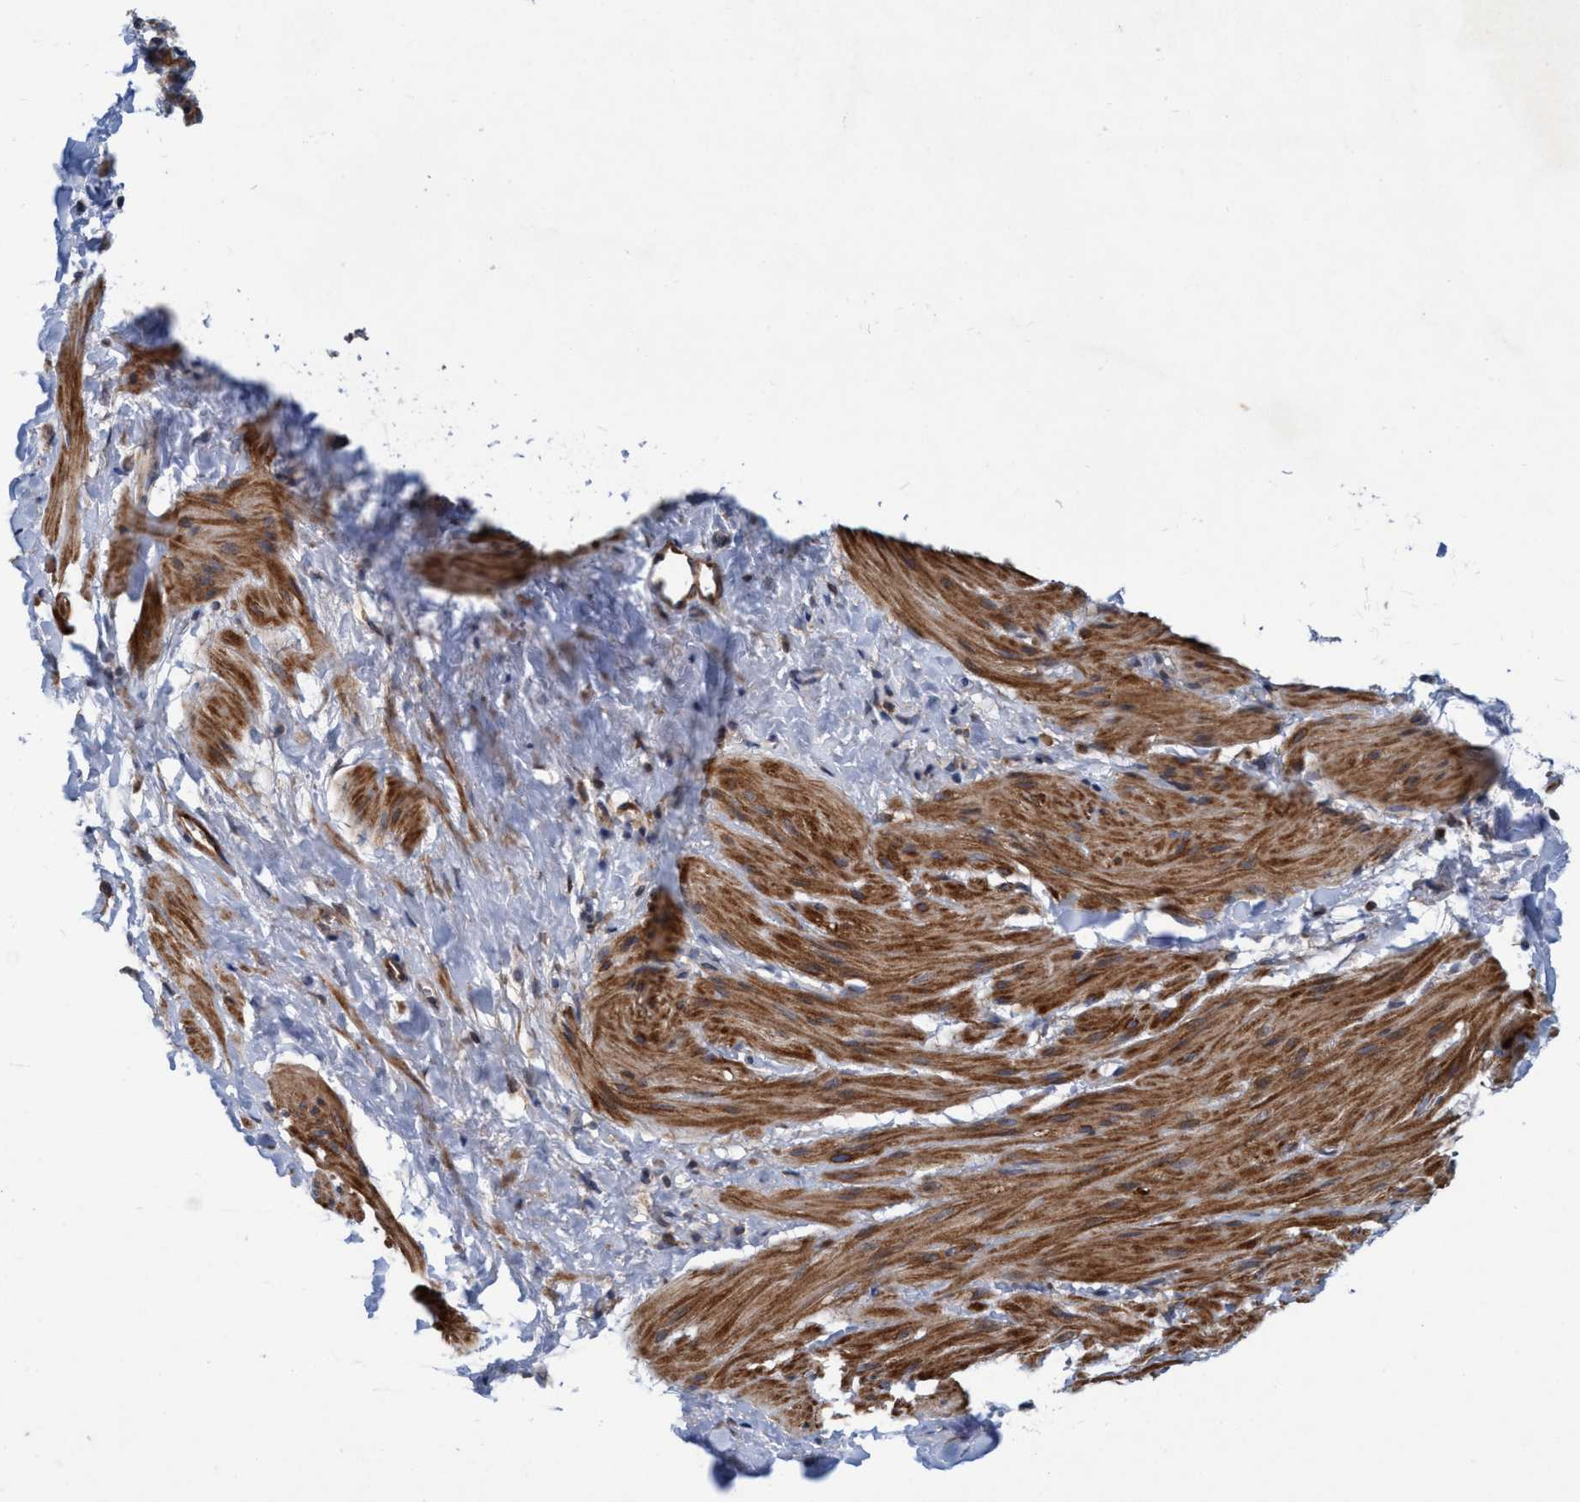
{"staining": {"intensity": "moderate", "quantity": ">75%", "location": "cytoplasmic/membranous"}, "tissue": "smooth muscle", "cell_type": "Smooth muscle cells", "image_type": "normal", "snomed": [{"axis": "morphology", "description": "Normal tissue, NOS"}, {"axis": "topography", "description": "Smooth muscle"}], "caption": "DAB (3,3'-diaminobenzidine) immunohistochemical staining of benign smooth muscle exhibits moderate cytoplasmic/membranous protein expression in about >75% of smooth muscle cells.", "gene": "SLC16A3", "patient": {"sex": "male", "age": 16}}